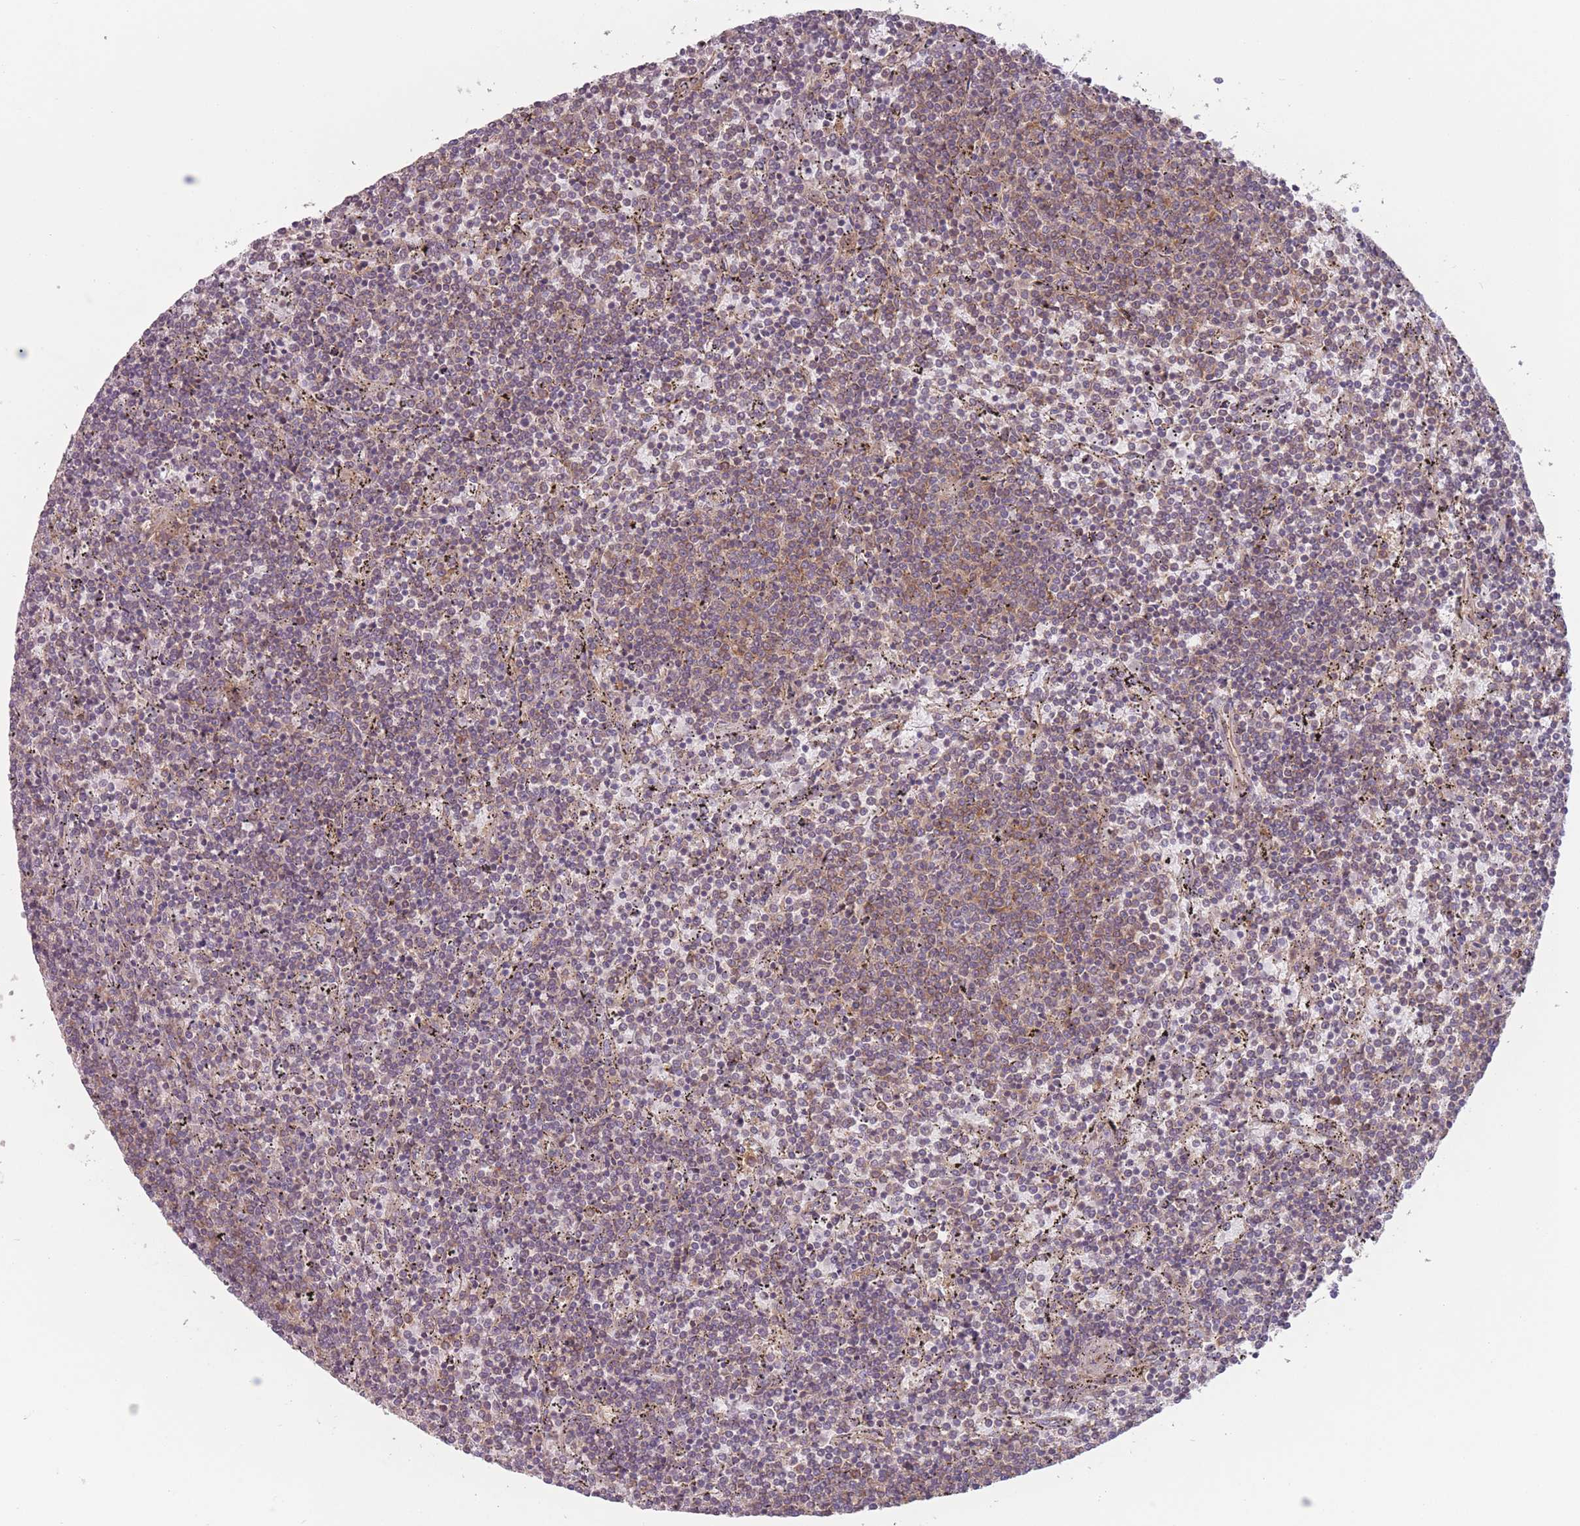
{"staining": {"intensity": "moderate", "quantity": "25%-75%", "location": "cytoplasmic/membranous"}, "tissue": "lymphoma", "cell_type": "Tumor cells", "image_type": "cancer", "snomed": [{"axis": "morphology", "description": "Malignant lymphoma, non-Hodgkin's type, Low grade"}, {"axis": "topography", "description": "Spleen"}], "caption": "Brown immunohistochemical staining in human malignant lymphoma, non-Hodgkin's type (low-grade) demonstrates moderate cytoplasmic/membranous staining in about 25%-75% of tumor cells. The staining was performed using DAB (3,3'-diaminobenzidine) to visualize the protein expression in brown, while the nuclei were stained in blue with hematoxylin (Magnification: 20x).", "gene": "WASHC2A", "patient": {"sex": "female", "age": 50}}